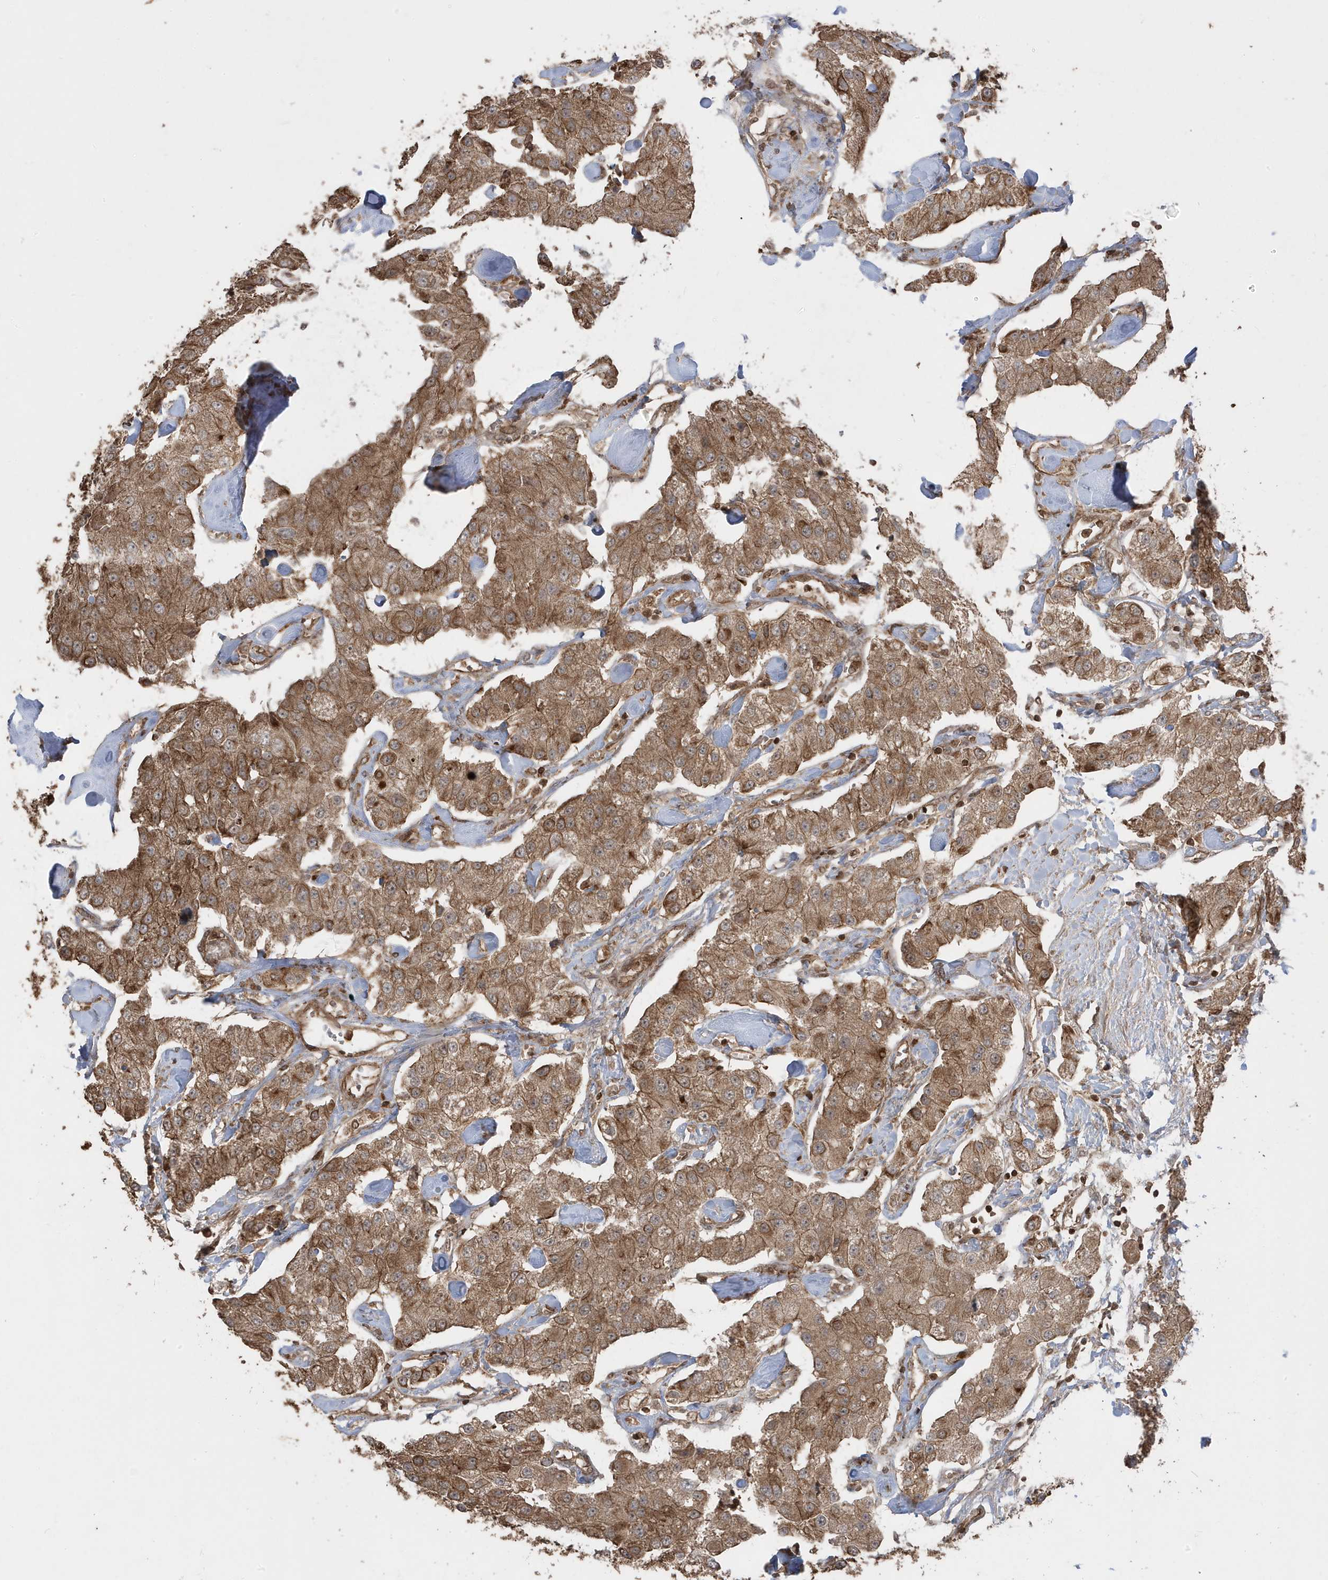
{"staining": {"intensity": "moderate", "quantity": ">75%", "location": "cytoplasmic/membranous"}, "tissue": "carcinoid", "cell_type": "Tumor cells", "image_type": "cancer", "snomed": [{"axis": "morphology", "description": "Carcinoid, malignant, NOS"}, {"axis": "topography", "description": "Pancreas"}], "caption": "Protein staining demonstrates moderate cytoplasmic/membranous expression in approximately >75% of tumor cells in carcinoid. Nuclei are stained in blue.", "gene": "ASAP1", "patient": {"sex": "male", "age": 41}}